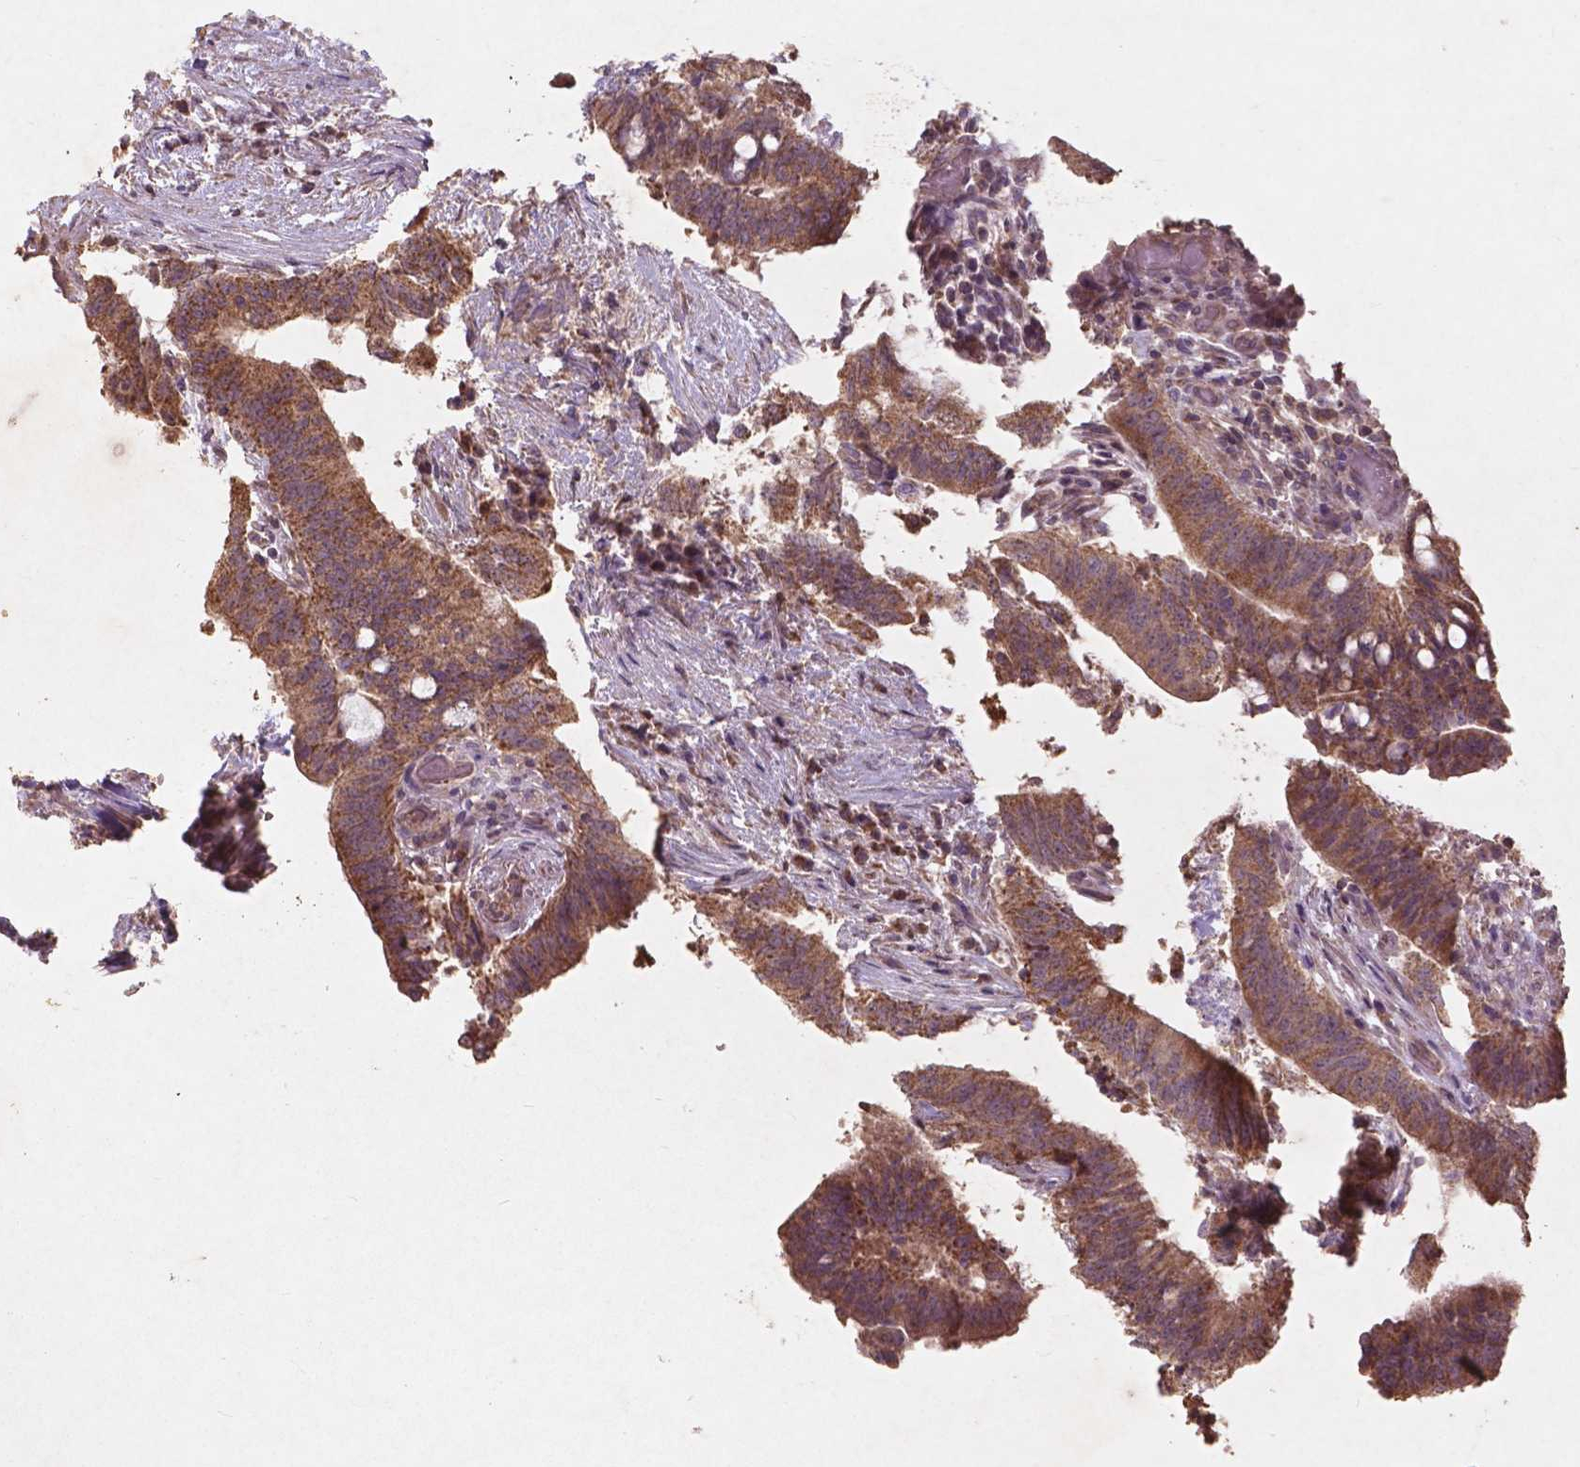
{"staining": {"intensity": "moderate", "quantity": ">75%", "location": "cytoplasmic/membranous"}, "tissue": "colorectal cancer", "cell_type": "Tumor cells", "image_type": "cancer", "snomed": [{"axis": "morphology", "description": "Adenocarcinoma, NOS"}, {"axis": "topography", "description": "Colon"}], "caption": "Protein analysis of adenocarcinoma (colorectal) tissue reveals moderate cytoplasmic/membranous positivity in approximately >75% of tumor cells. The staining is performed using DAB brown chromogen to label protein expression. The nuclei are counter-stained blue using hematoxylin.", "gene": "ST6GALNAC5", "patient": {"sex": "female", "age": 43}}